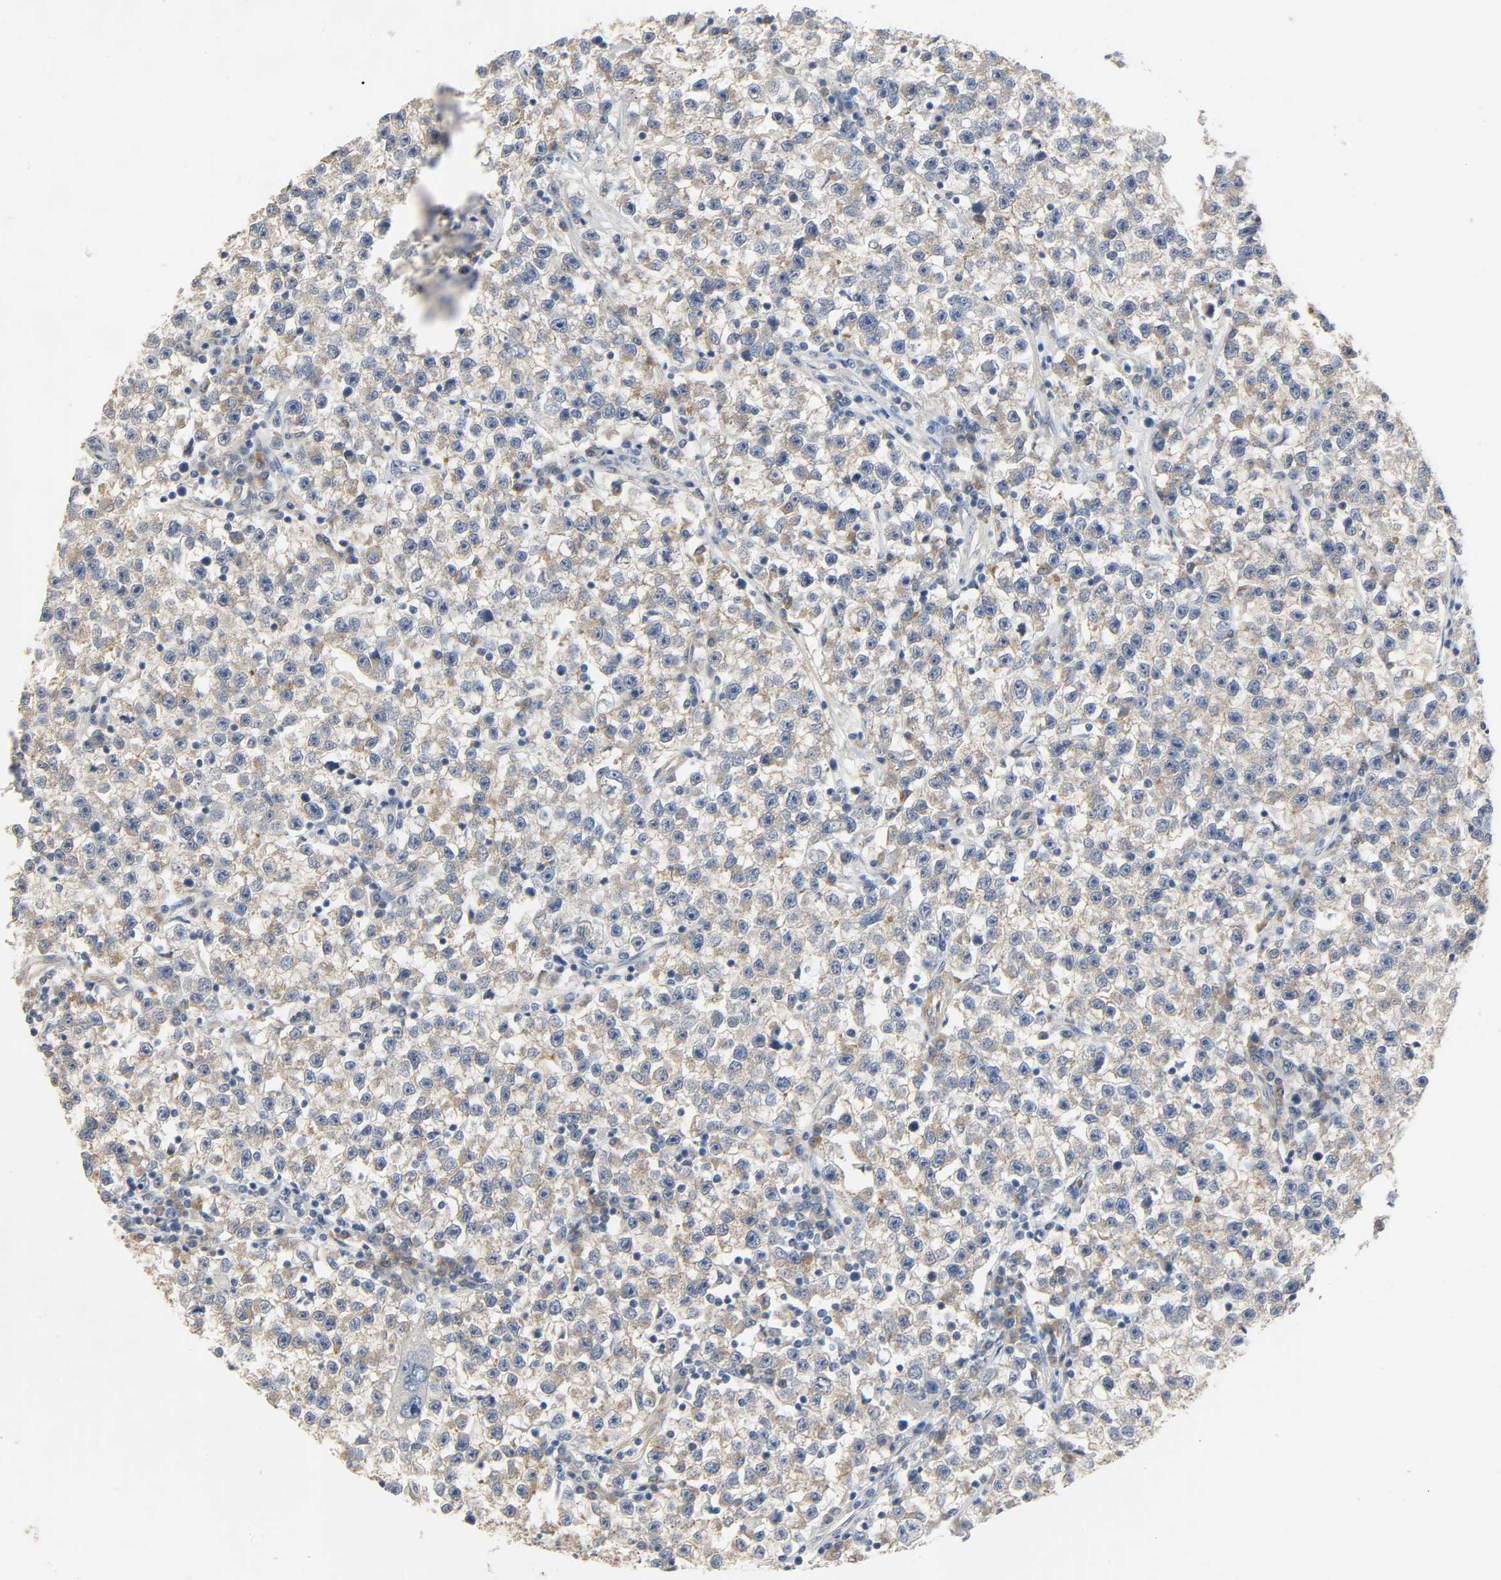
{"staining": {"intensity": "moderate", "quantity": ">75%", "location": "cytoplasmic/membranous"}, "tissue": "testis cancer", "cell_type": "Tumor cells", "image_type": "cancer", "snomed": [{"axis": "morphology", "description": "Seminoma, NOS"}, {"axis": "topography", "description": "Testis"}], "caption": "The image displays a brown stain indicating the presence of a protein in the cytoplasmic/membranous of tumor cells in seminoma (testis).", "gene": "ARPC1A", "patient": {"sex": "male", "age": 22}}